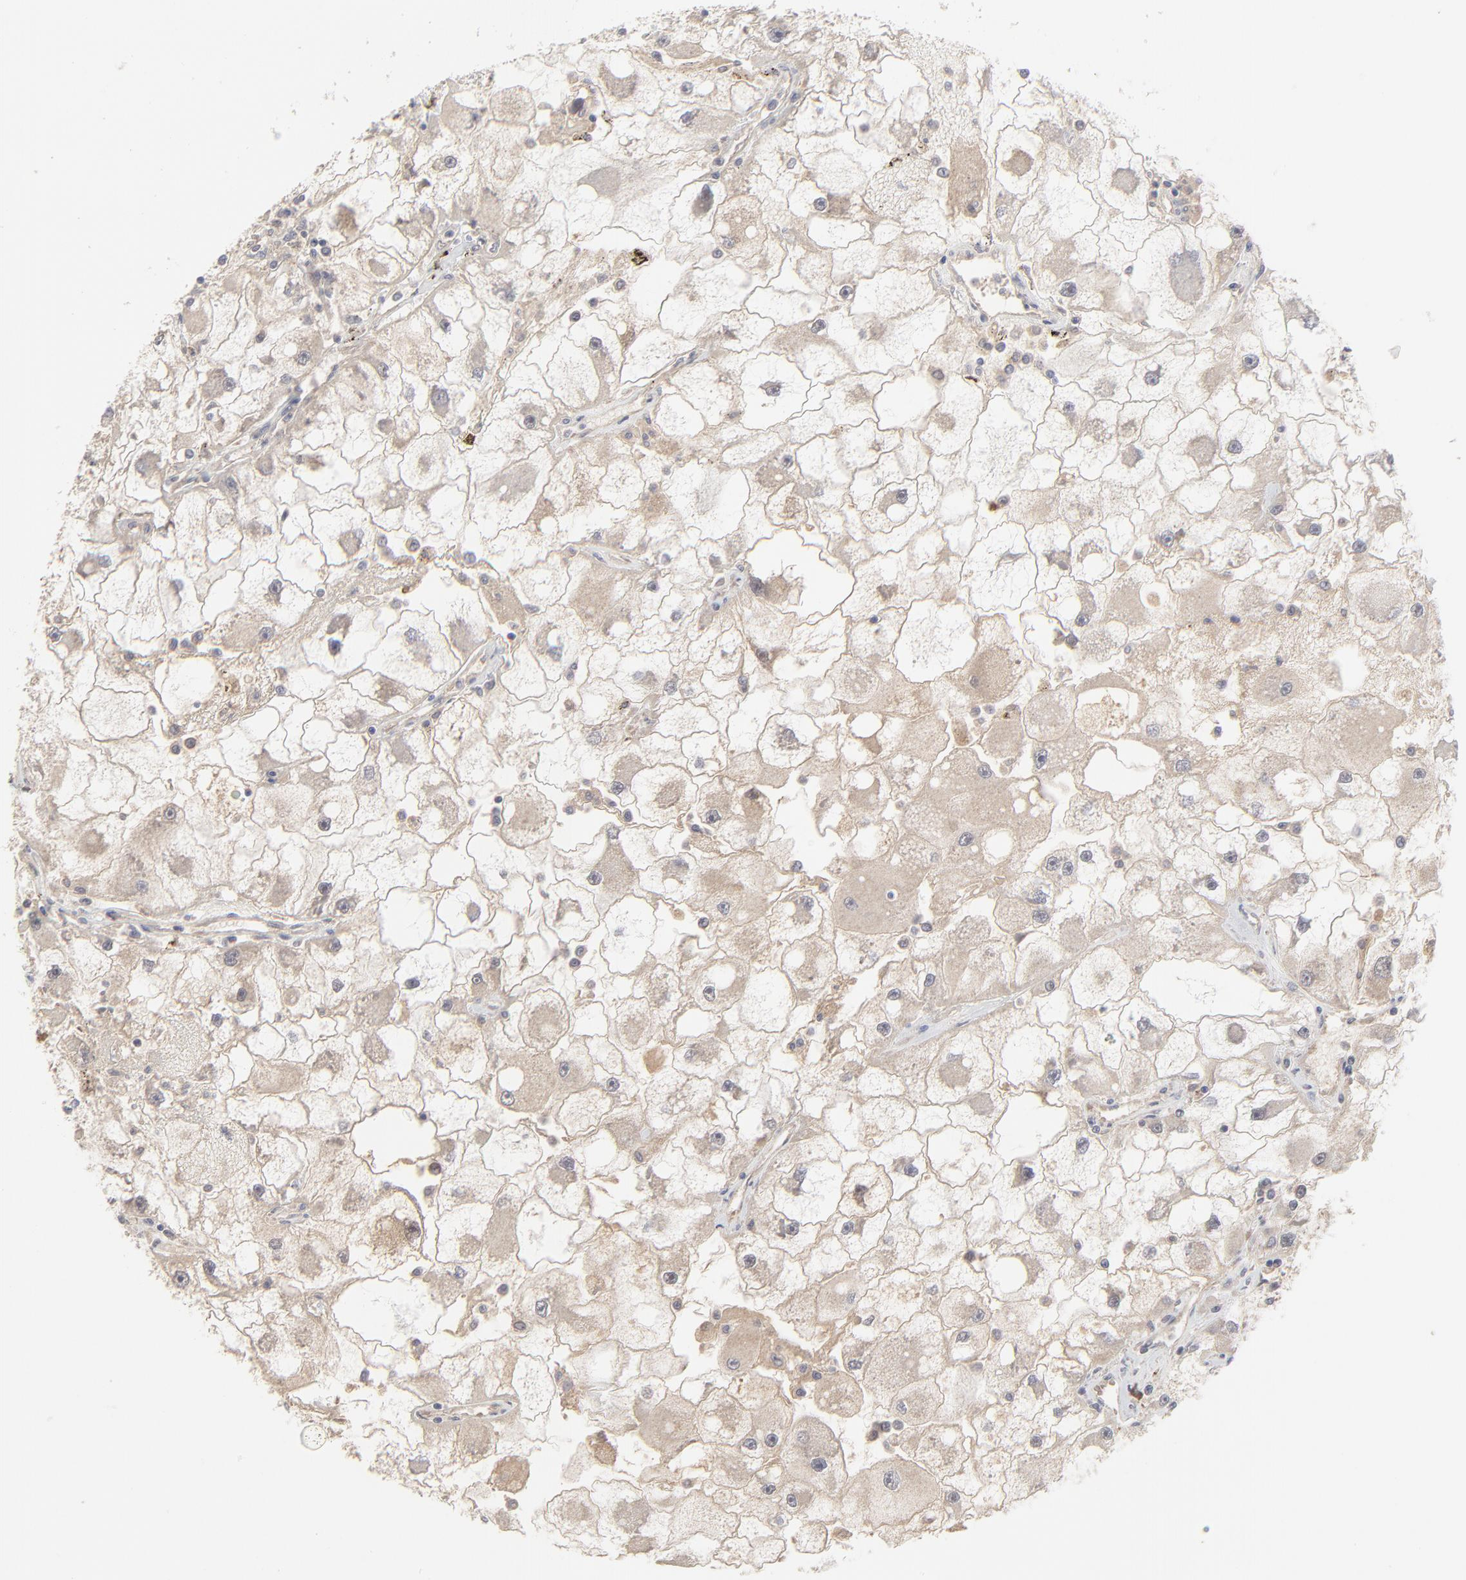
{"staining": {"intensity": "weak", "quantity": ">75%", "location": "cytoplasmic/membranous"}, "tissue": "renal cancer", "cell_type": "Tumor cells", "image_type": "cancer", "snomed": [{"axis": "morphology", "description": "Adenocarcinoma, NOS"}, {"axis": "topography", "description": "Kidney"}], "caption": "Brown immunohistochemical staining in human adenocarcinoma (renal) displays weak cytoplasmic/membranous positivity in about >75% of tumor cells. (DAB (3,3'-diaminobenzidine) IHC with brightfield microscopy, high magnification).", "gene": "FAM199X", "patient": {"sex": "female", "age": 73}}